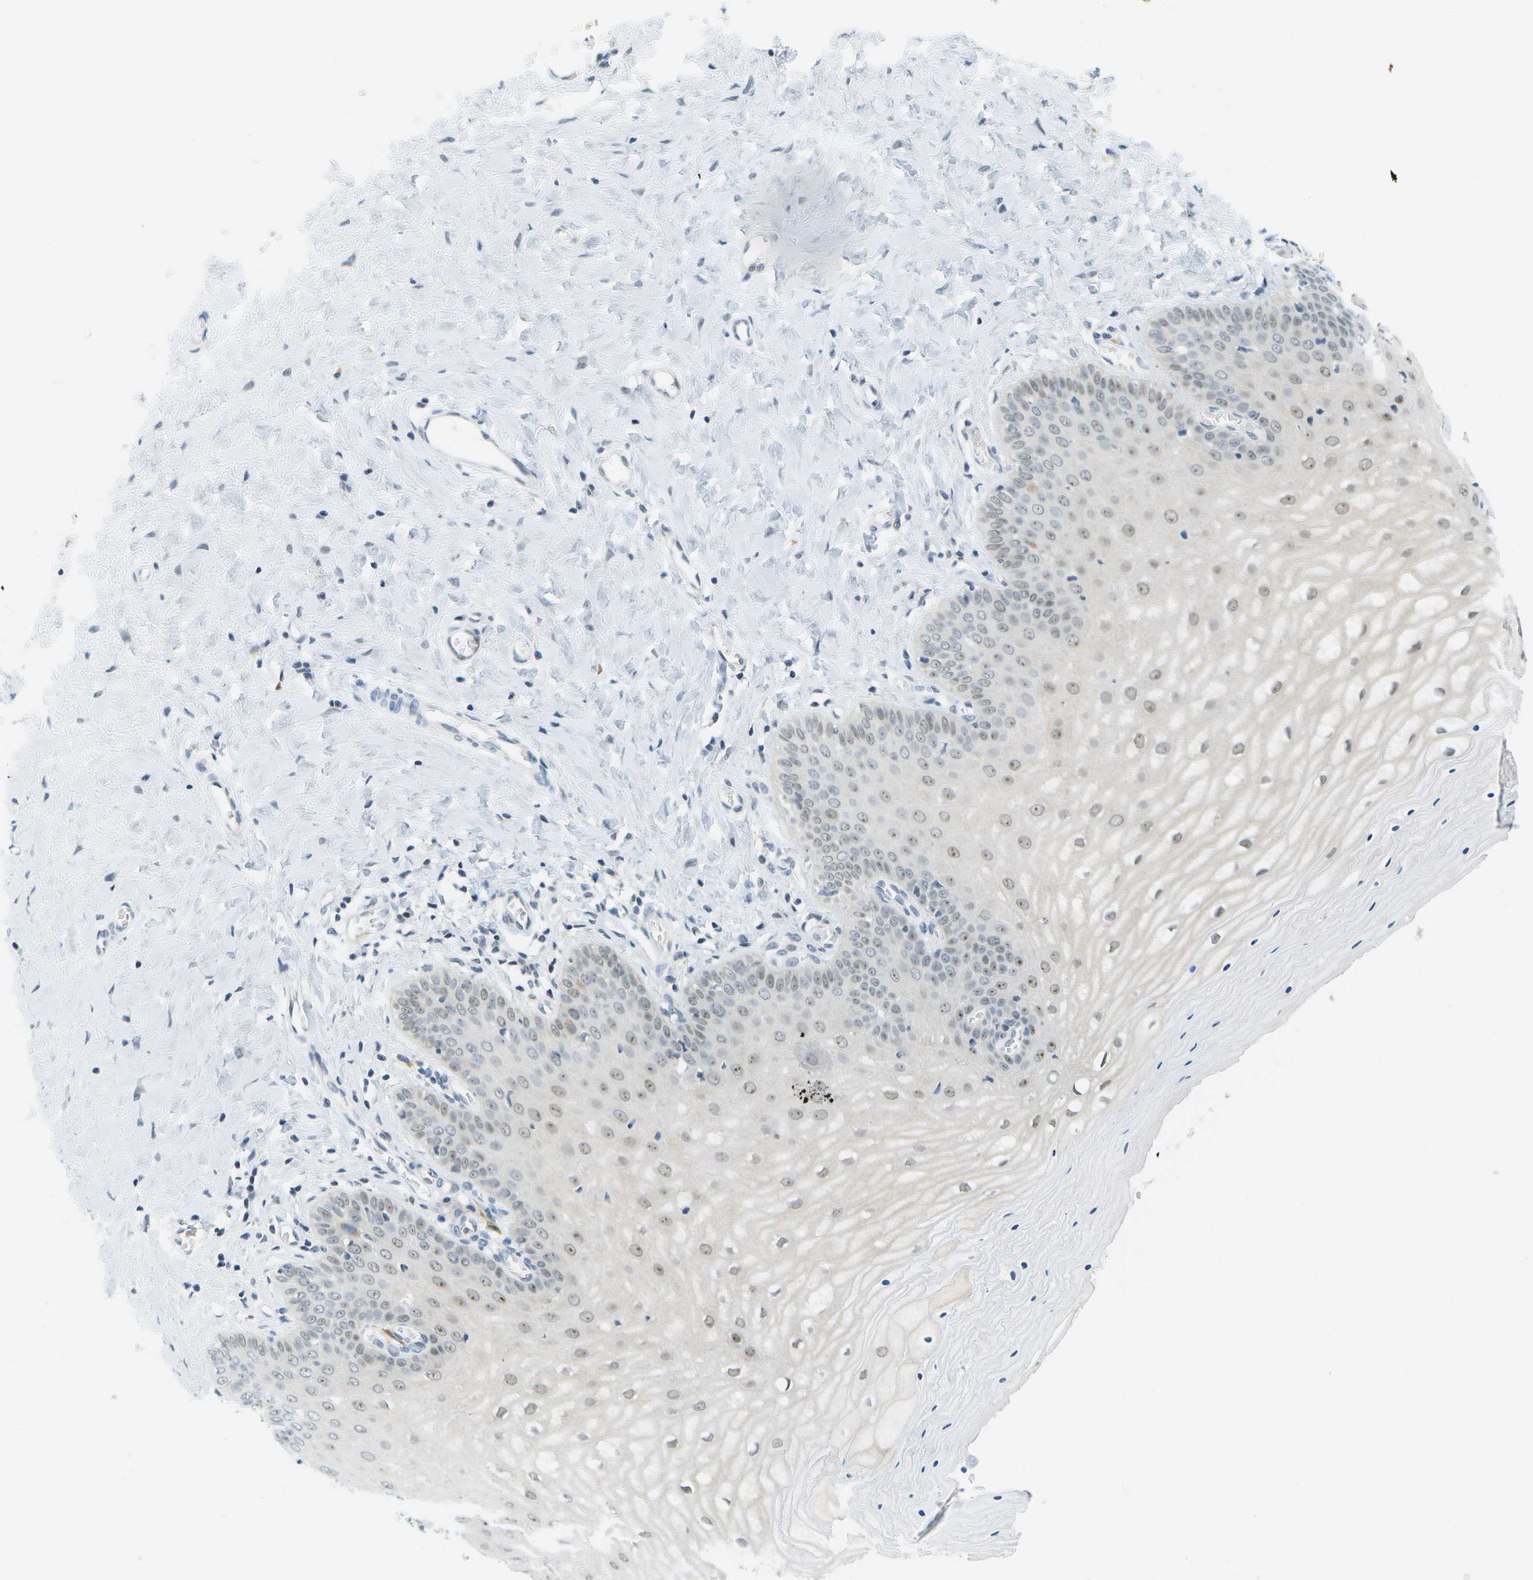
{"staining": {"intensity": "weak", "quantity": "25%-75%", "location": "nuclear"}, "tissue": "cervix", "cell_type": "Squamous epithelial cells", "image_type": "normal", "snomed": [{"axis": "morphology", "description": "Normal tissue, NOS"}, {"axis": "topography", "description": "Cervix"}], "caption": "Weak nuclear protein staining is seen in approximately 25%-75% of squamous epithelial cells in cervix. Ihc stains the protein in brown and the nuclei are stained blue.", "gene": "PITHD1", "patient": {"sex": "female", "age": 55}}